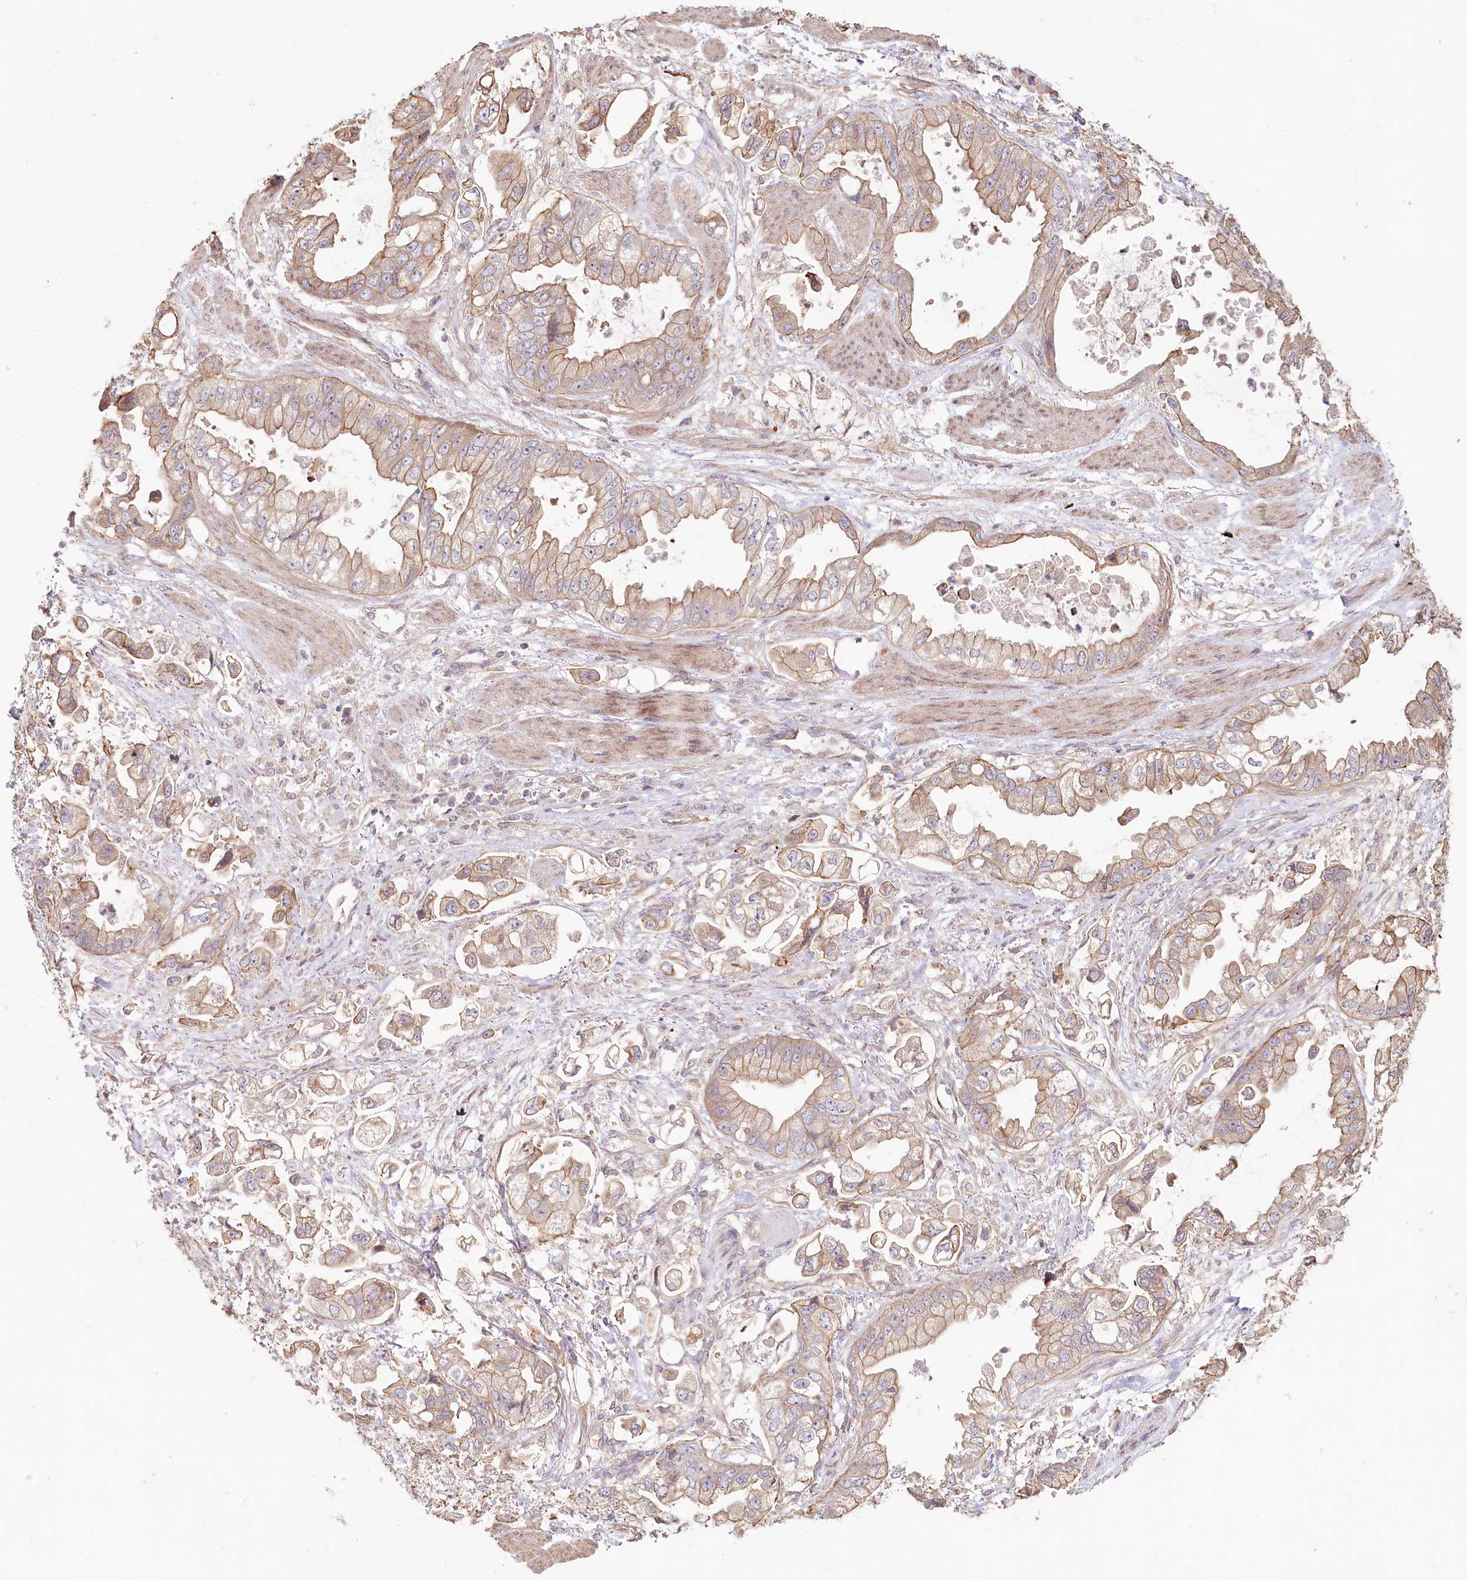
{"staining": {"intensity": "moderate", "quantity": ">75%", "location": "cytoplasmic/membranous"}, "tissue": "stomach cancer", "cell_type": "Tumor cells", "image_type": "cancer", "snomed": [{"axis": "morphology", "description": "Adenocarcinoma, NOS"}, {"axis": "topography", "description": "Stomach"}], "caption": "Protein staining of stomach adenocarcinoma tissue displays moderate cytoplasmic/membranous expression in about >75% of tumor cells.", "gene": "TCHP", "patient": {"sex": "male", "age": 62}}